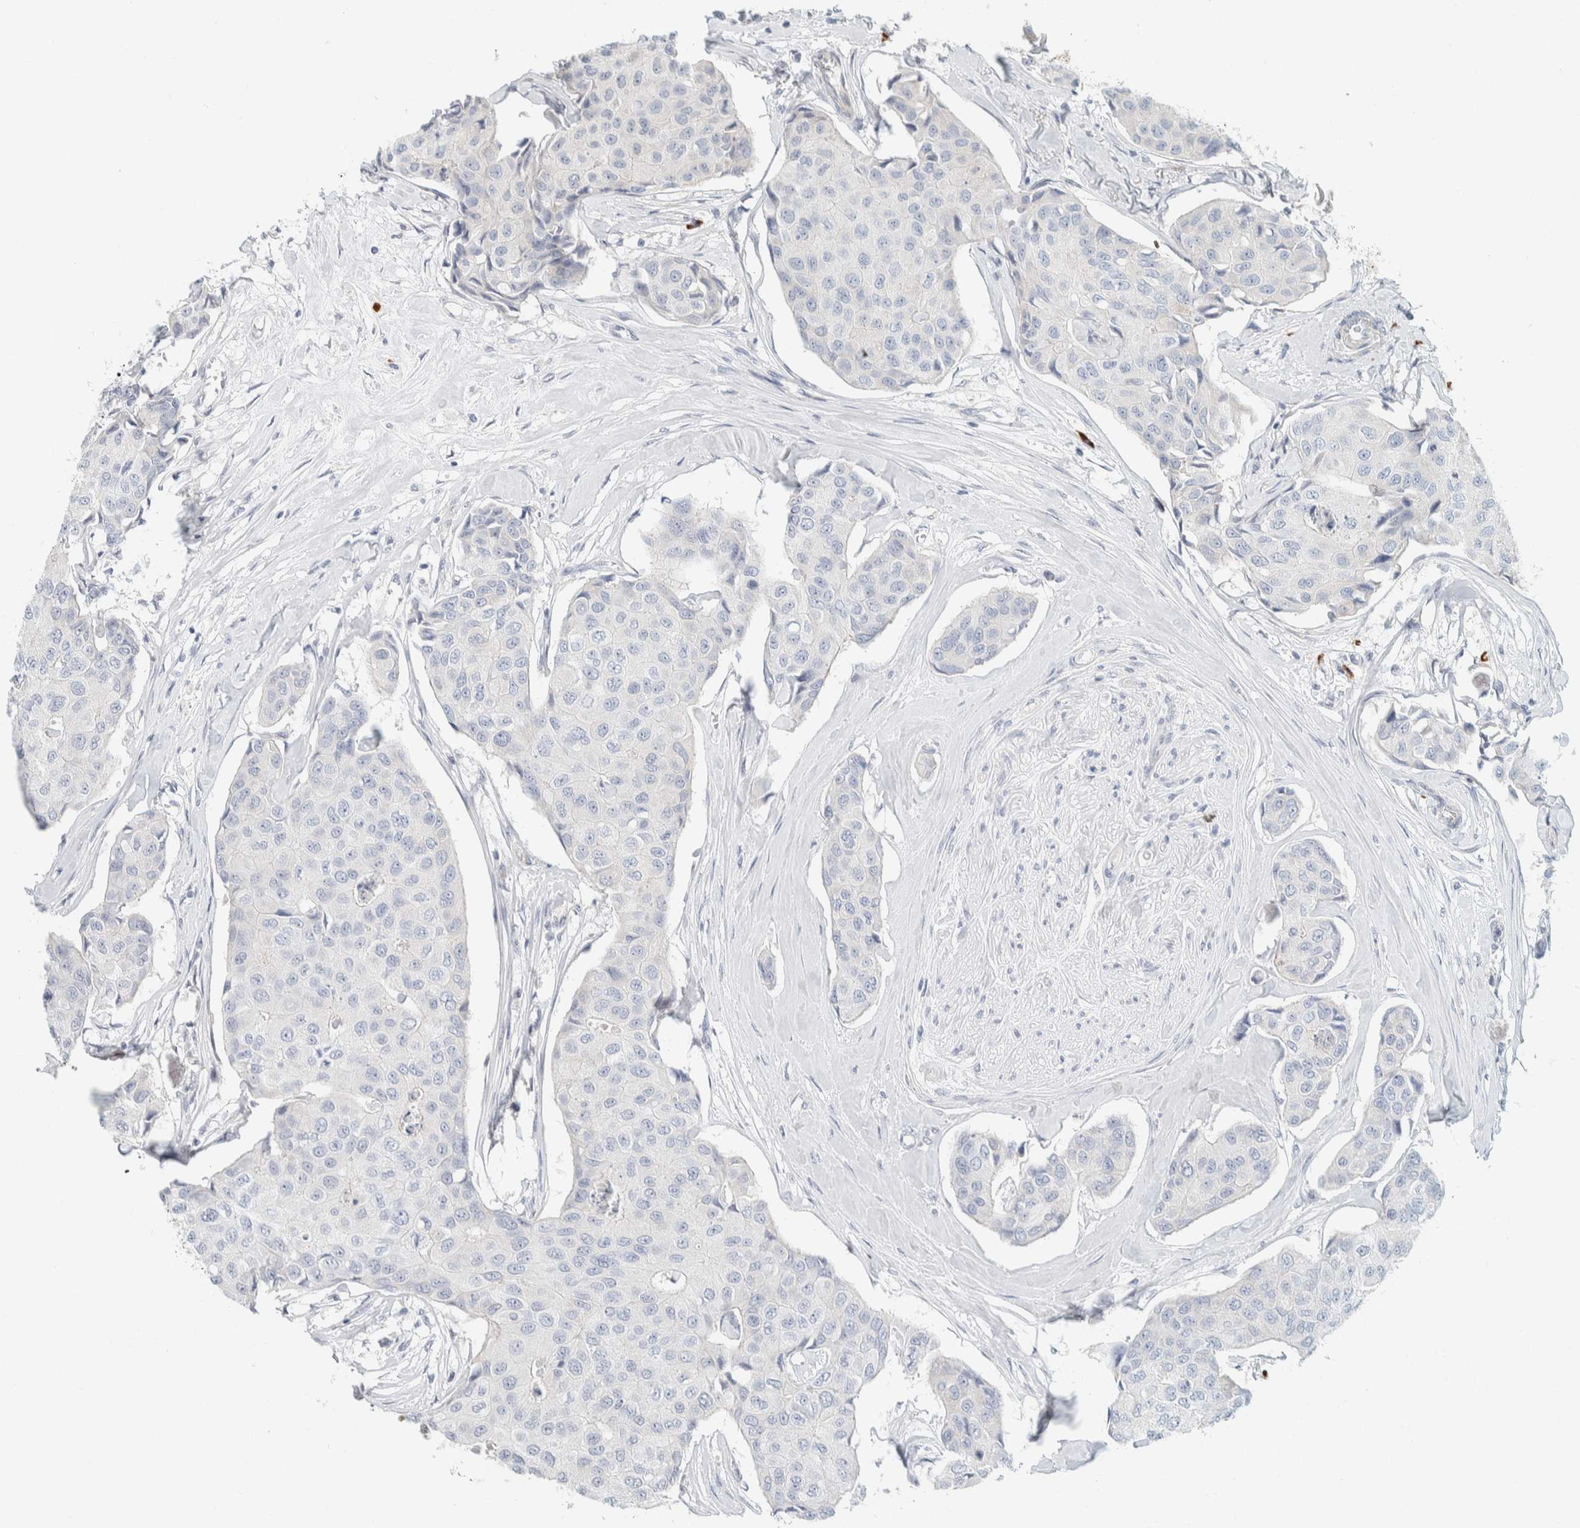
{"staining": {"intensity": "negative", "quantity": "none", "location": "none"}, "tissue": "breast cancer", "cell_type": "Tumor cells", "image_type": "cancer", "snomed": [{"axis": "morphology", "description": "Duct carcinoma"}, {"axis": "topography", "description": "Breast"}], "caption": "Infiltrating ductal carcinoma (breast) stained for a protein using immunohistochemistry reveals no staining tumor cells.", "gene": "ARHGAP27", "patient": {"sex": "female", "age": 80}}